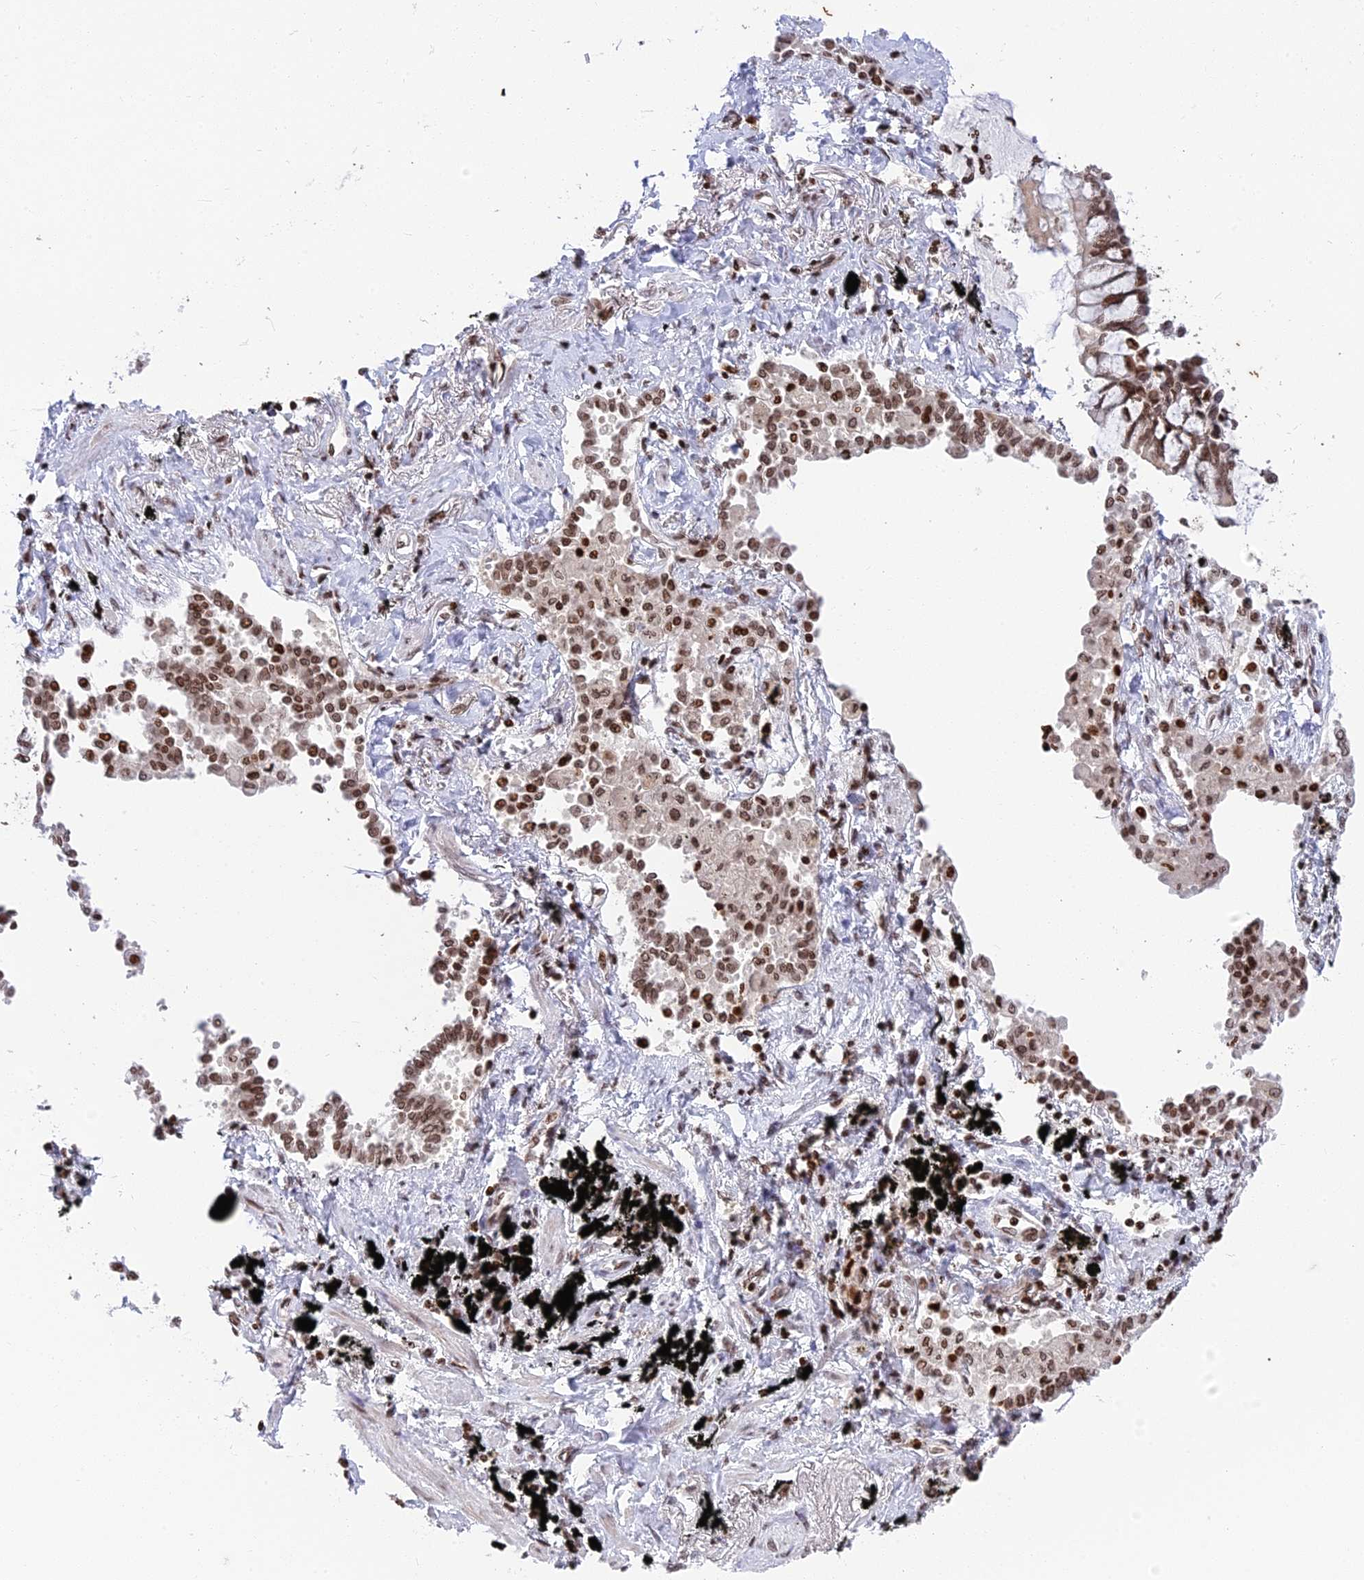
{"staining": {"intensity": "moderate", "quantity": ">75%", "location": "nuclear"}, "tissue": "lung cancer", "cell_type": "Tumor cells", "image_type": "cancer", "snomed": [{"axis": "morphology", "description": "Adenocarcinoma, NOS"}, {"axis": "topography", "description": "Lung"}], "caption": "A micrograph of lung cancer stained for a protein displays moderate nuclear brown staining in tumor cells. The protein of interest is stained brown, and the nuclei are stained in blue (DAB IHC with brightfield microscopy, high magnification).", "gene": "TET2", "patient": {"sex": "male", "age": 67}}